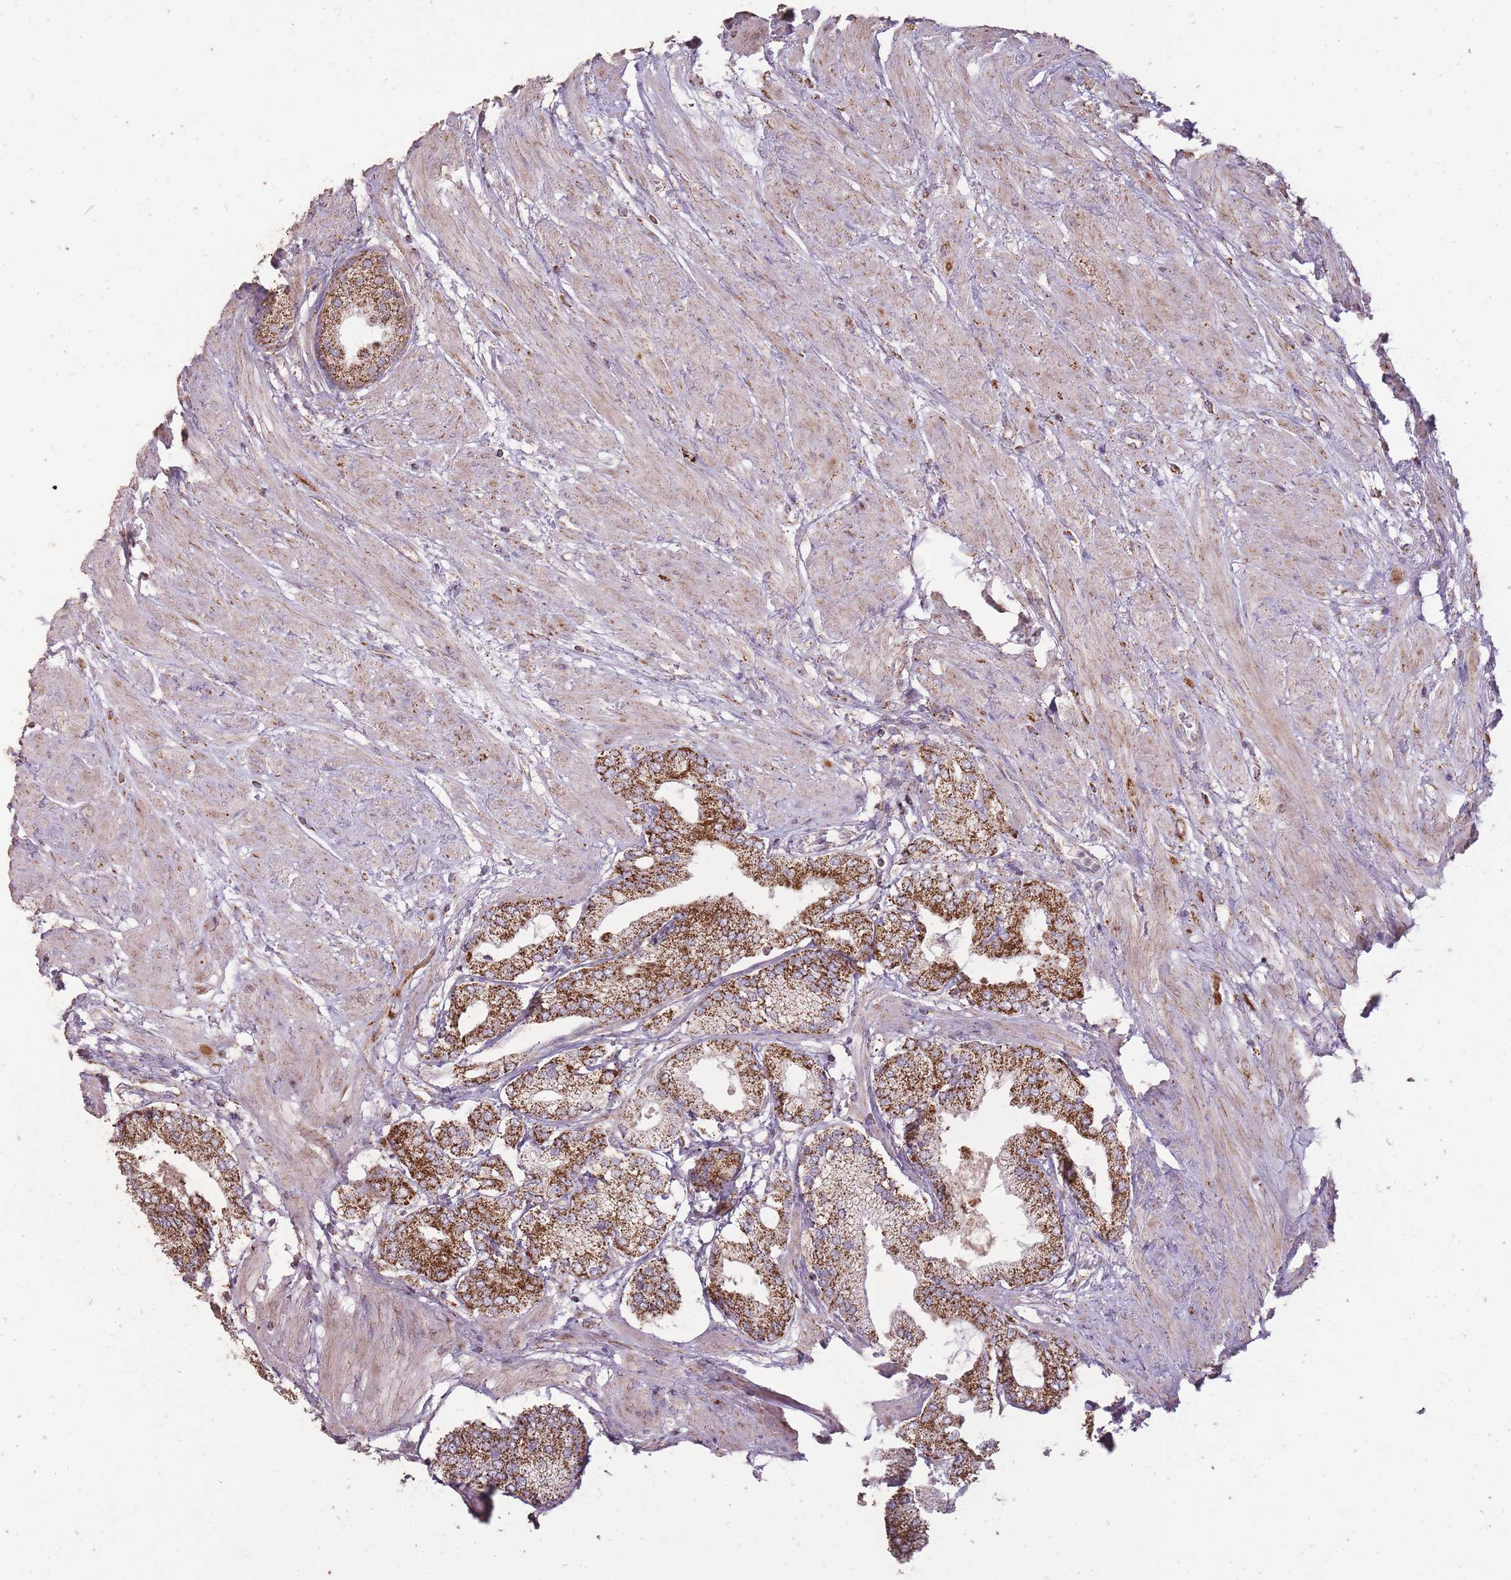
{"staining": {"intensity": "strong", "quantity": ">75%", "location": "cytoplasmic/membranous"}, "tissue": "prostate cancer", "cell_type": "Tumor cells", "image_type": "cancer", "snomed": [{"axis": "morphology", "description": "Adenocarcinoma, High grade"}, {"axis": "topography", "description": "Prostate and seminal vesicle, NOS"}], "caption": "Immunohistochemical staining of prostate cancer (high-grade adenocarcinoma) shows high levels of strong cytoplasmic/membranous protein expression in approximately >75% of tumor cells. The protein is shown in brown color, while the nuclei are stained blue.", "gene": "CNOT8", "patient": {"sex": "male", "age": 64}}